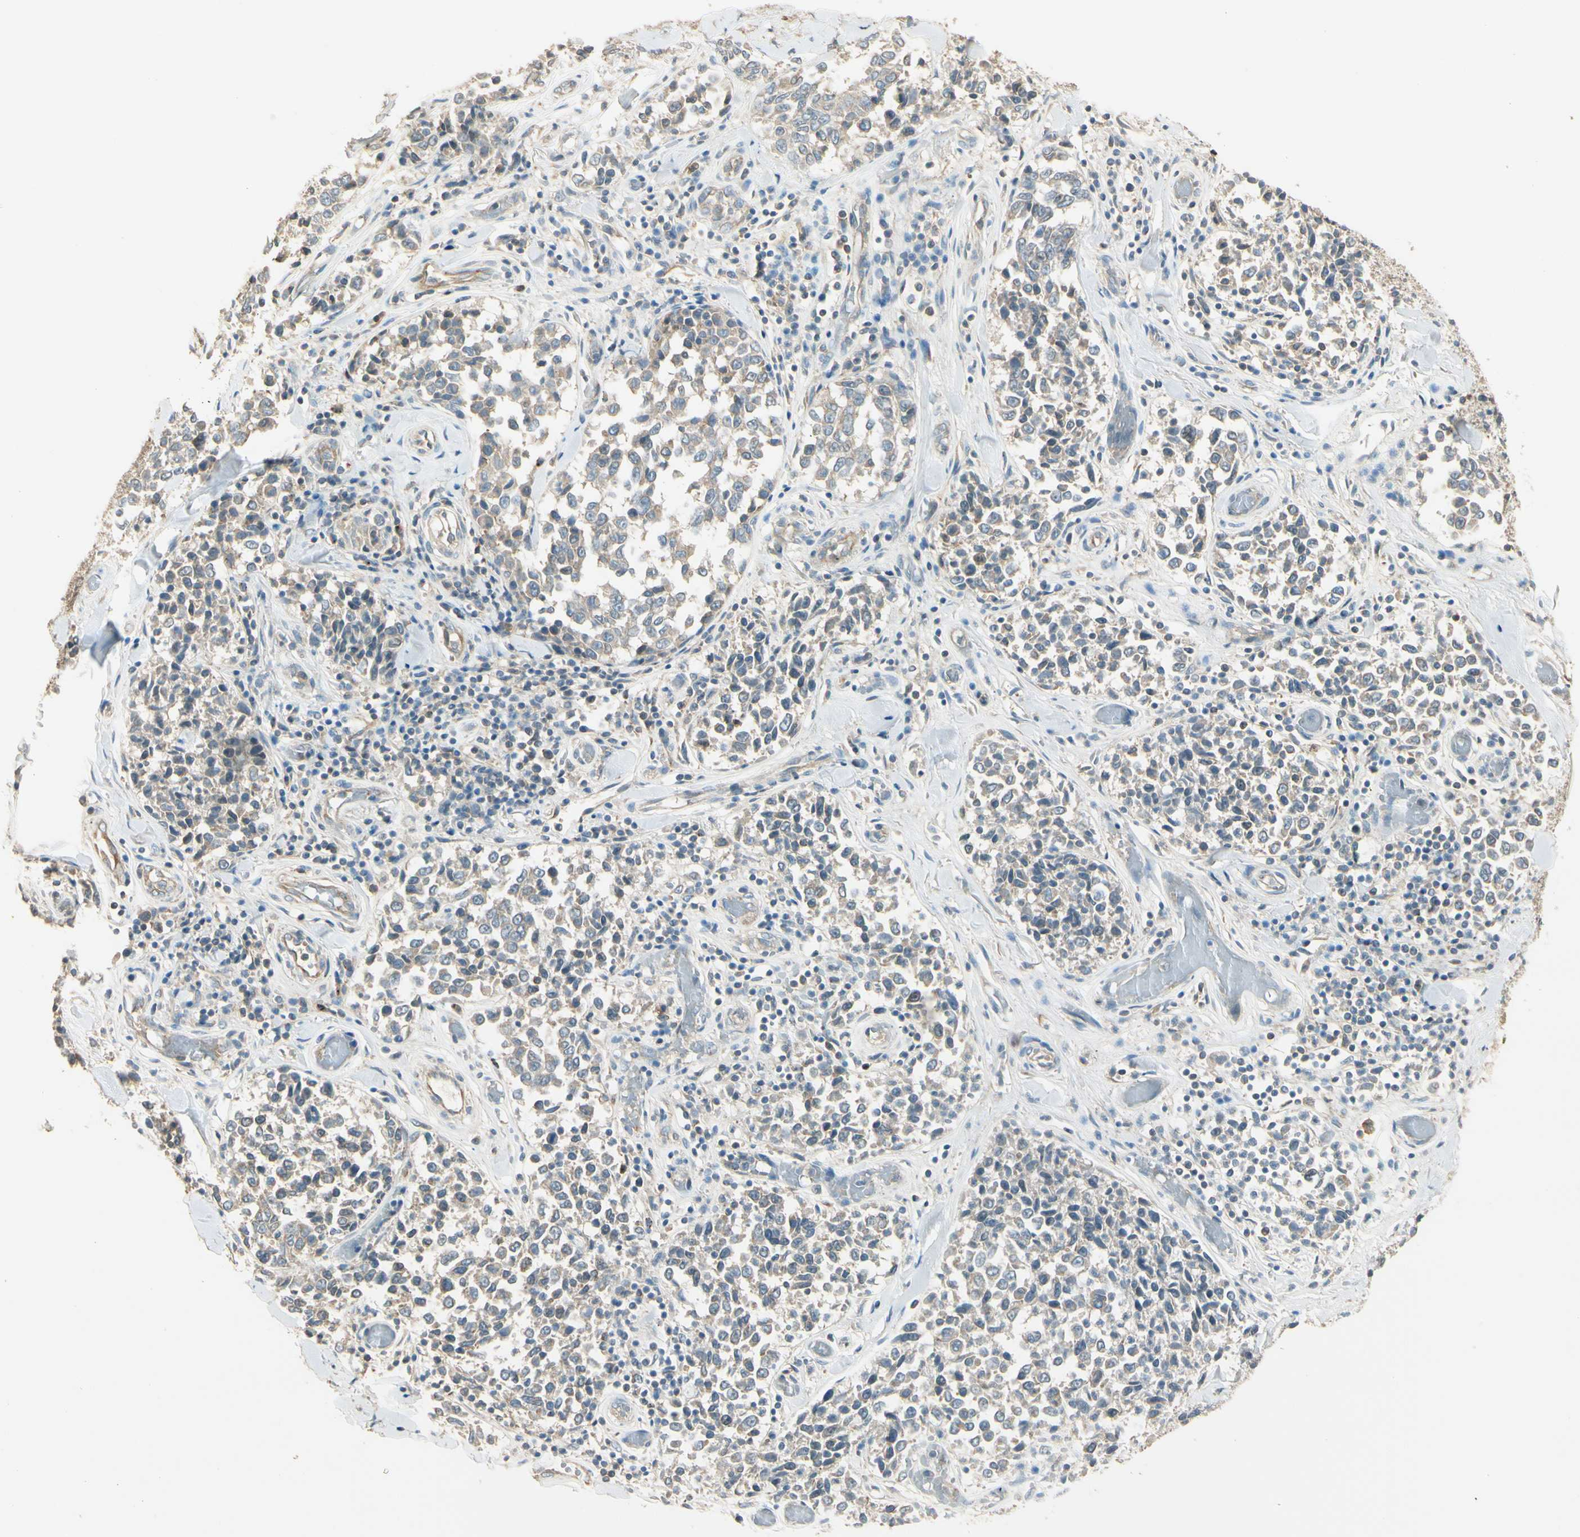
{"staining": {"intensity": "weak", "quantity": "25%-75%", "location": "cytoplasmic/membranous"}, "tissue": "melanoma", "cell_type": "Tumor cells", "image_type": "cancer", "snomed": [{"axis": "morphology", "description": "Malignant melanoma, NOS"}, {"axis": "topography", "description": "Skin"}], "caption": "Immunohistochemistry of melanoma reveals low levels of weak cytoplasmic/membranous positivity in approximately 25%-75% of tumor cells. The staining was performed using DAB (3,3'-diaminobenzidine) to visualize the protein expression in brown, while the nuclei were stained in blue with hematoxylin (Magnification: 20x).", "gene": "PLXNA1", "patient": {"sex": "female", "age": 64}}